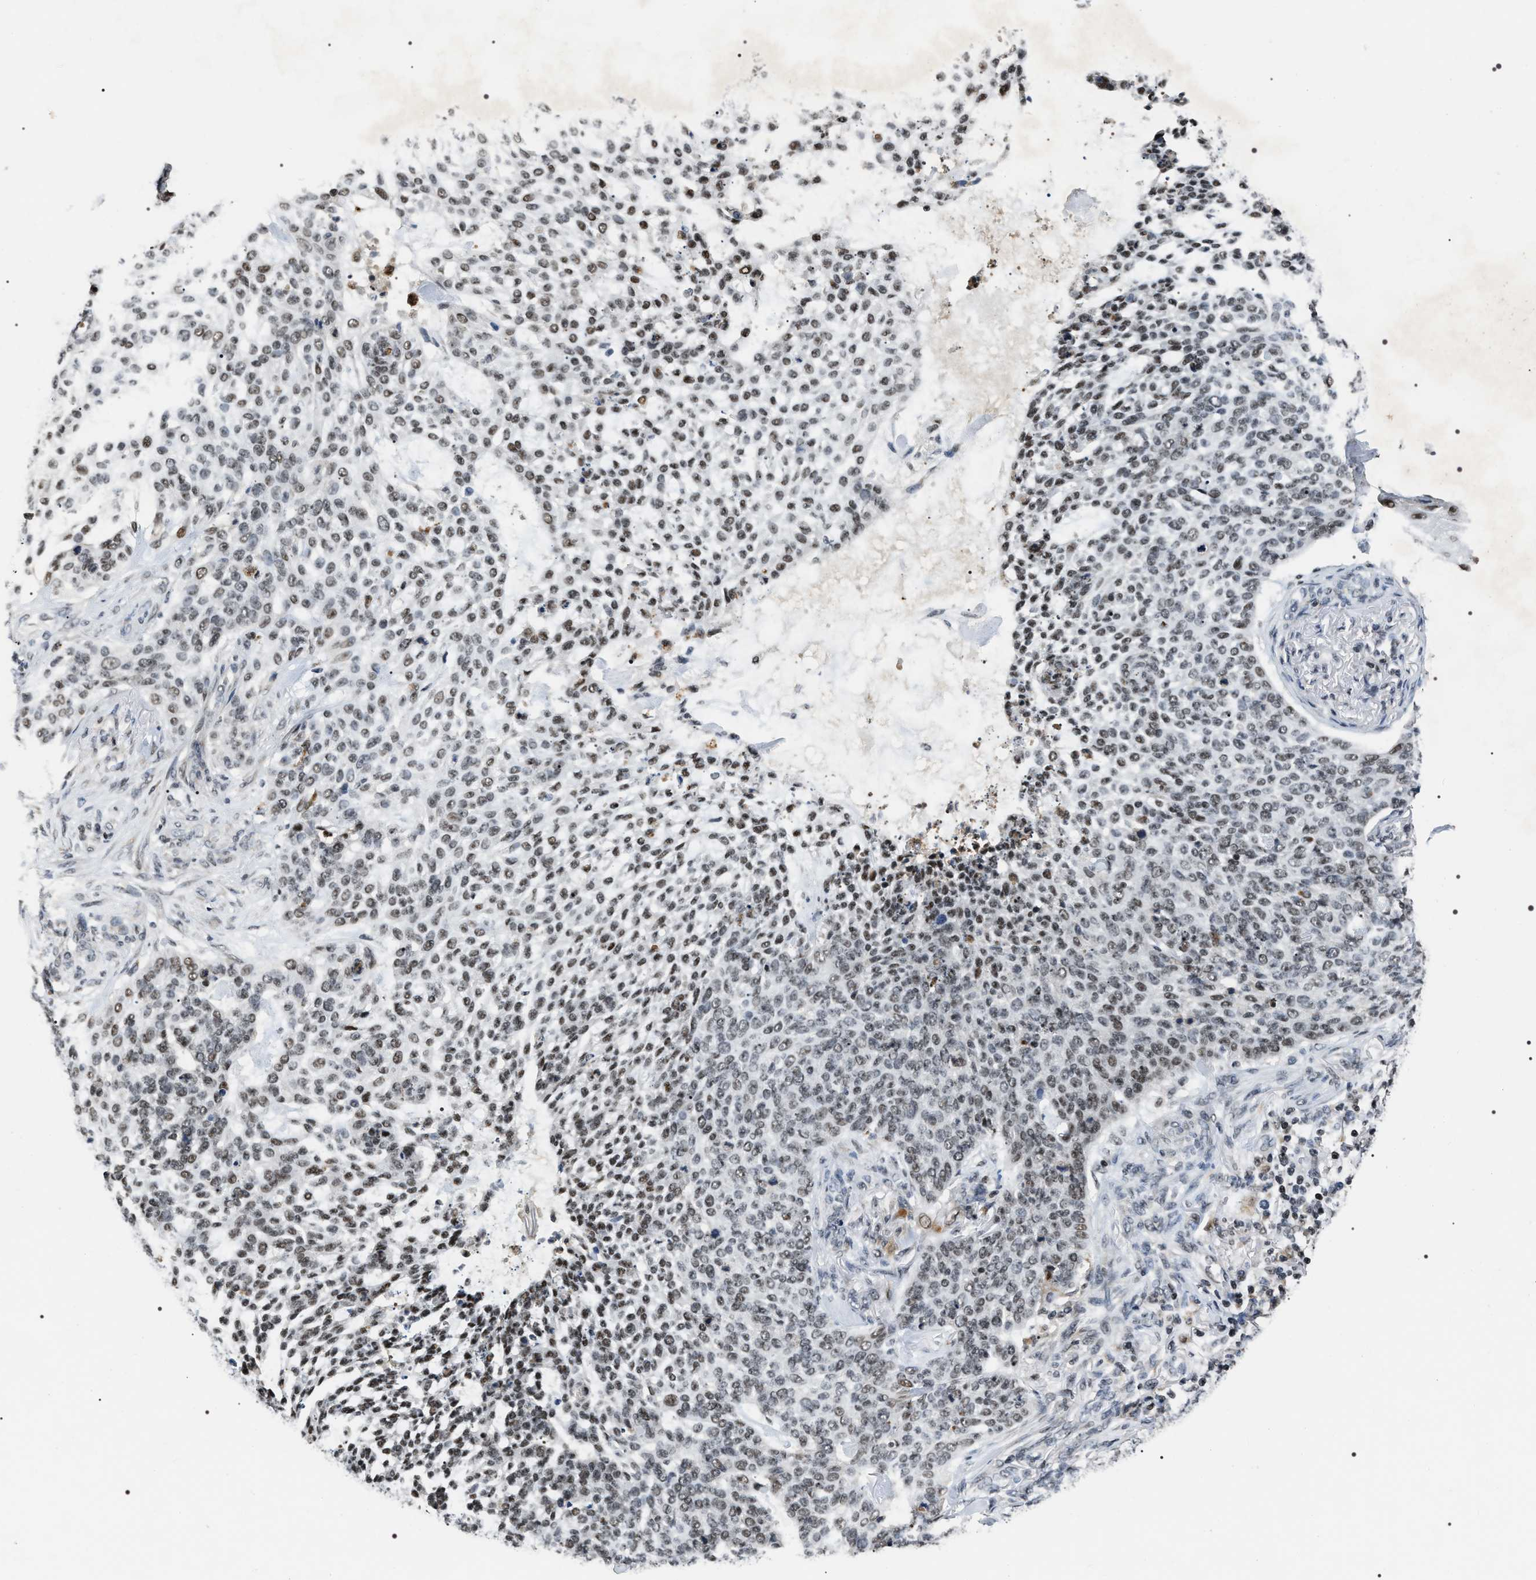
{"staining": {"intensity": "moderate", "quantity": "25%-75%", "location": "nuclear"}, "tissue": "skin cancer", "cell_type": "Tumor cells", "image_type": "cancer", "snomed": [{"axis": "morphology", "description": "Basal cell carcinoma"}, {"axis": "topography", "description": "Skin"}], "caption": "An immunohistochemistry histopathology image of tumor tissue is shown. Protein staining in brown highlights moderate nuclear positivity in skin basal cell carcinoma within tumor cells.", "gene": "C7orf25", "patient": {"sex": "female", "age": 64}}